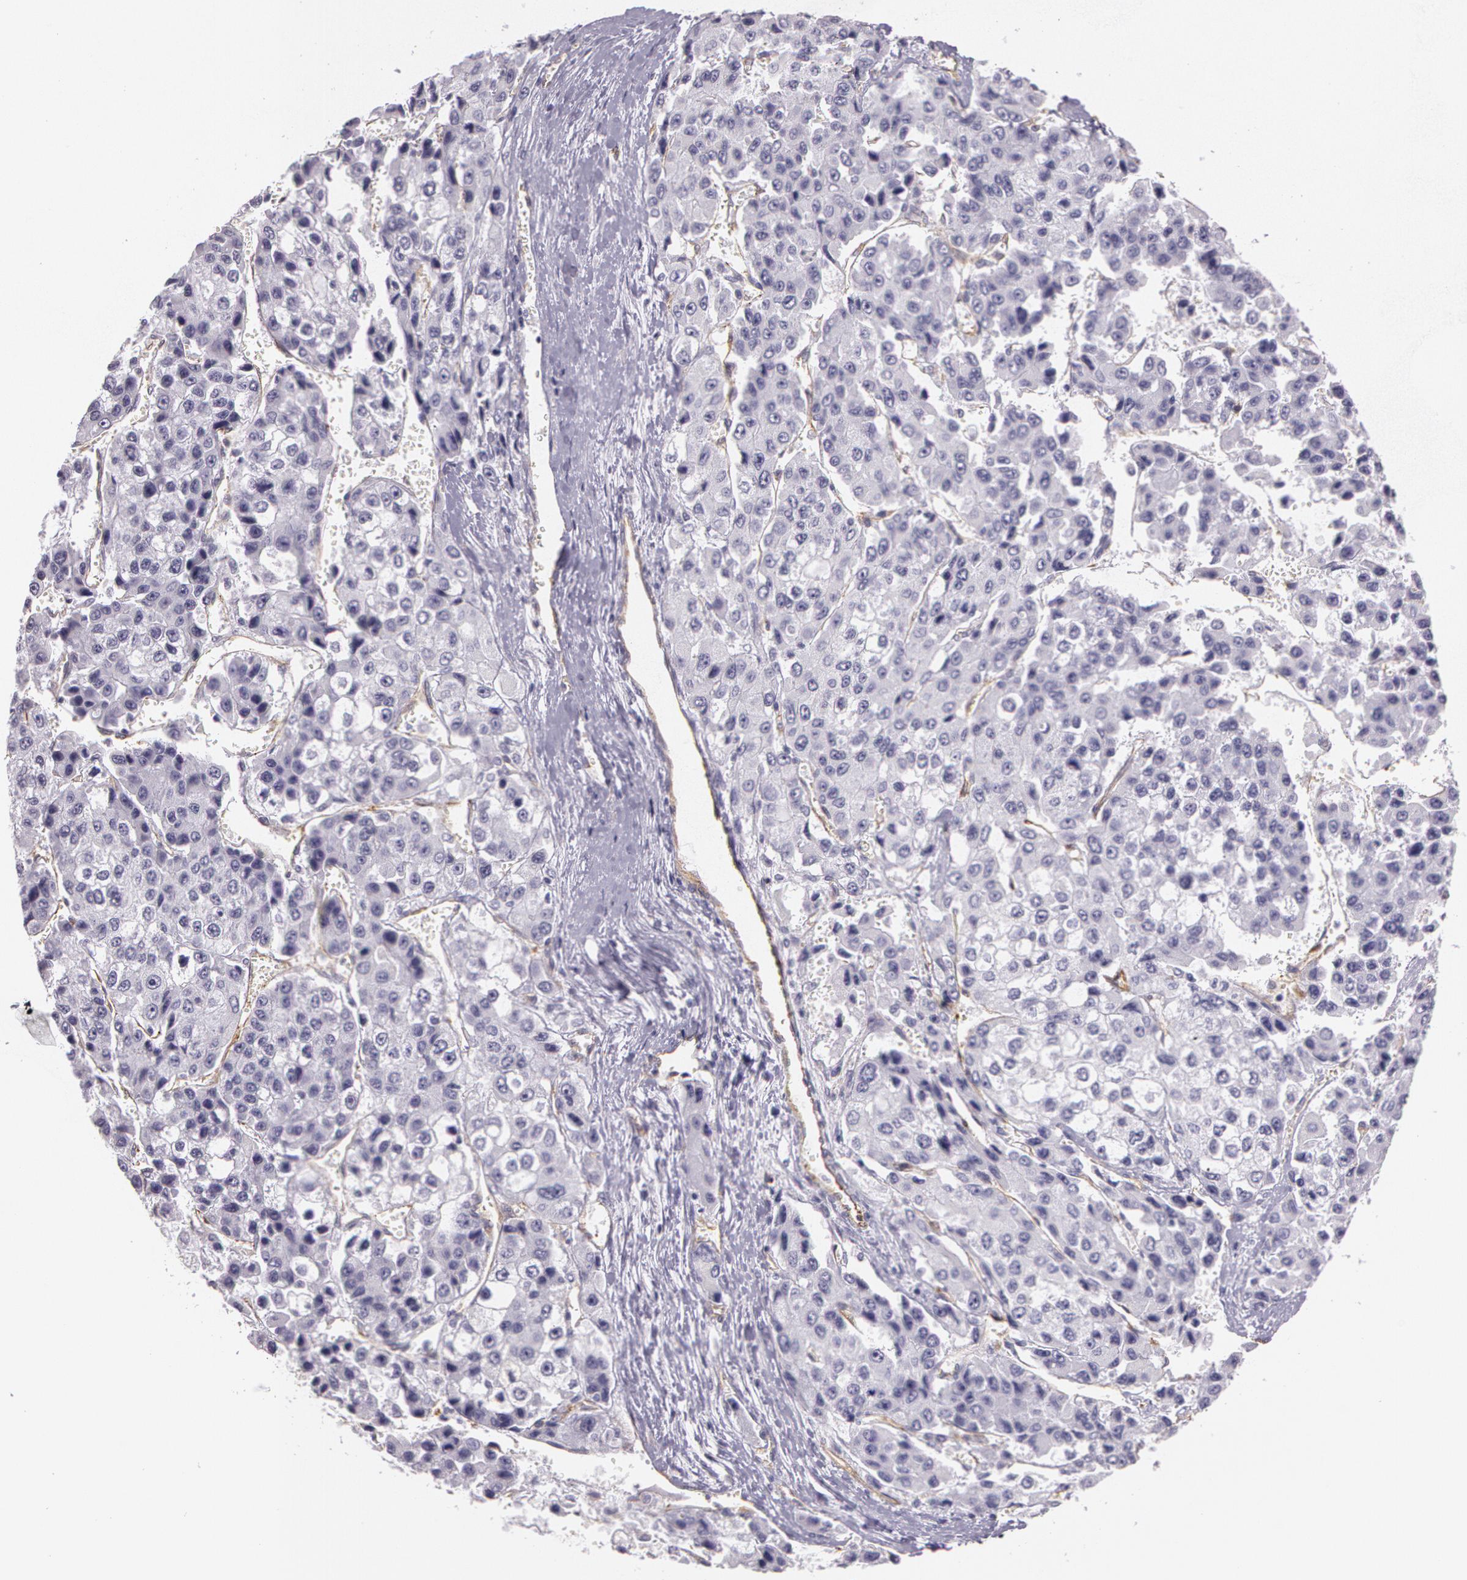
{"staining": {"intensity": "negative", "quantity": "none", "location": "none"}, "tissue": "liver cancer", "cell_type": "Tumor cells", "image_type": "cancer", "snomed": [{"axis": "morphology", "description": "Carcinoma, Hepatocellular, NOS"}, {"axis": "topography", "description": "Liver"}], "caption": "This is an immunohistochemistry image of hepatocellular carcinoma (liver). There is no positivity in tumor cells.", "gene": "APP", "patient": {"sex": "female", "age": 66}}